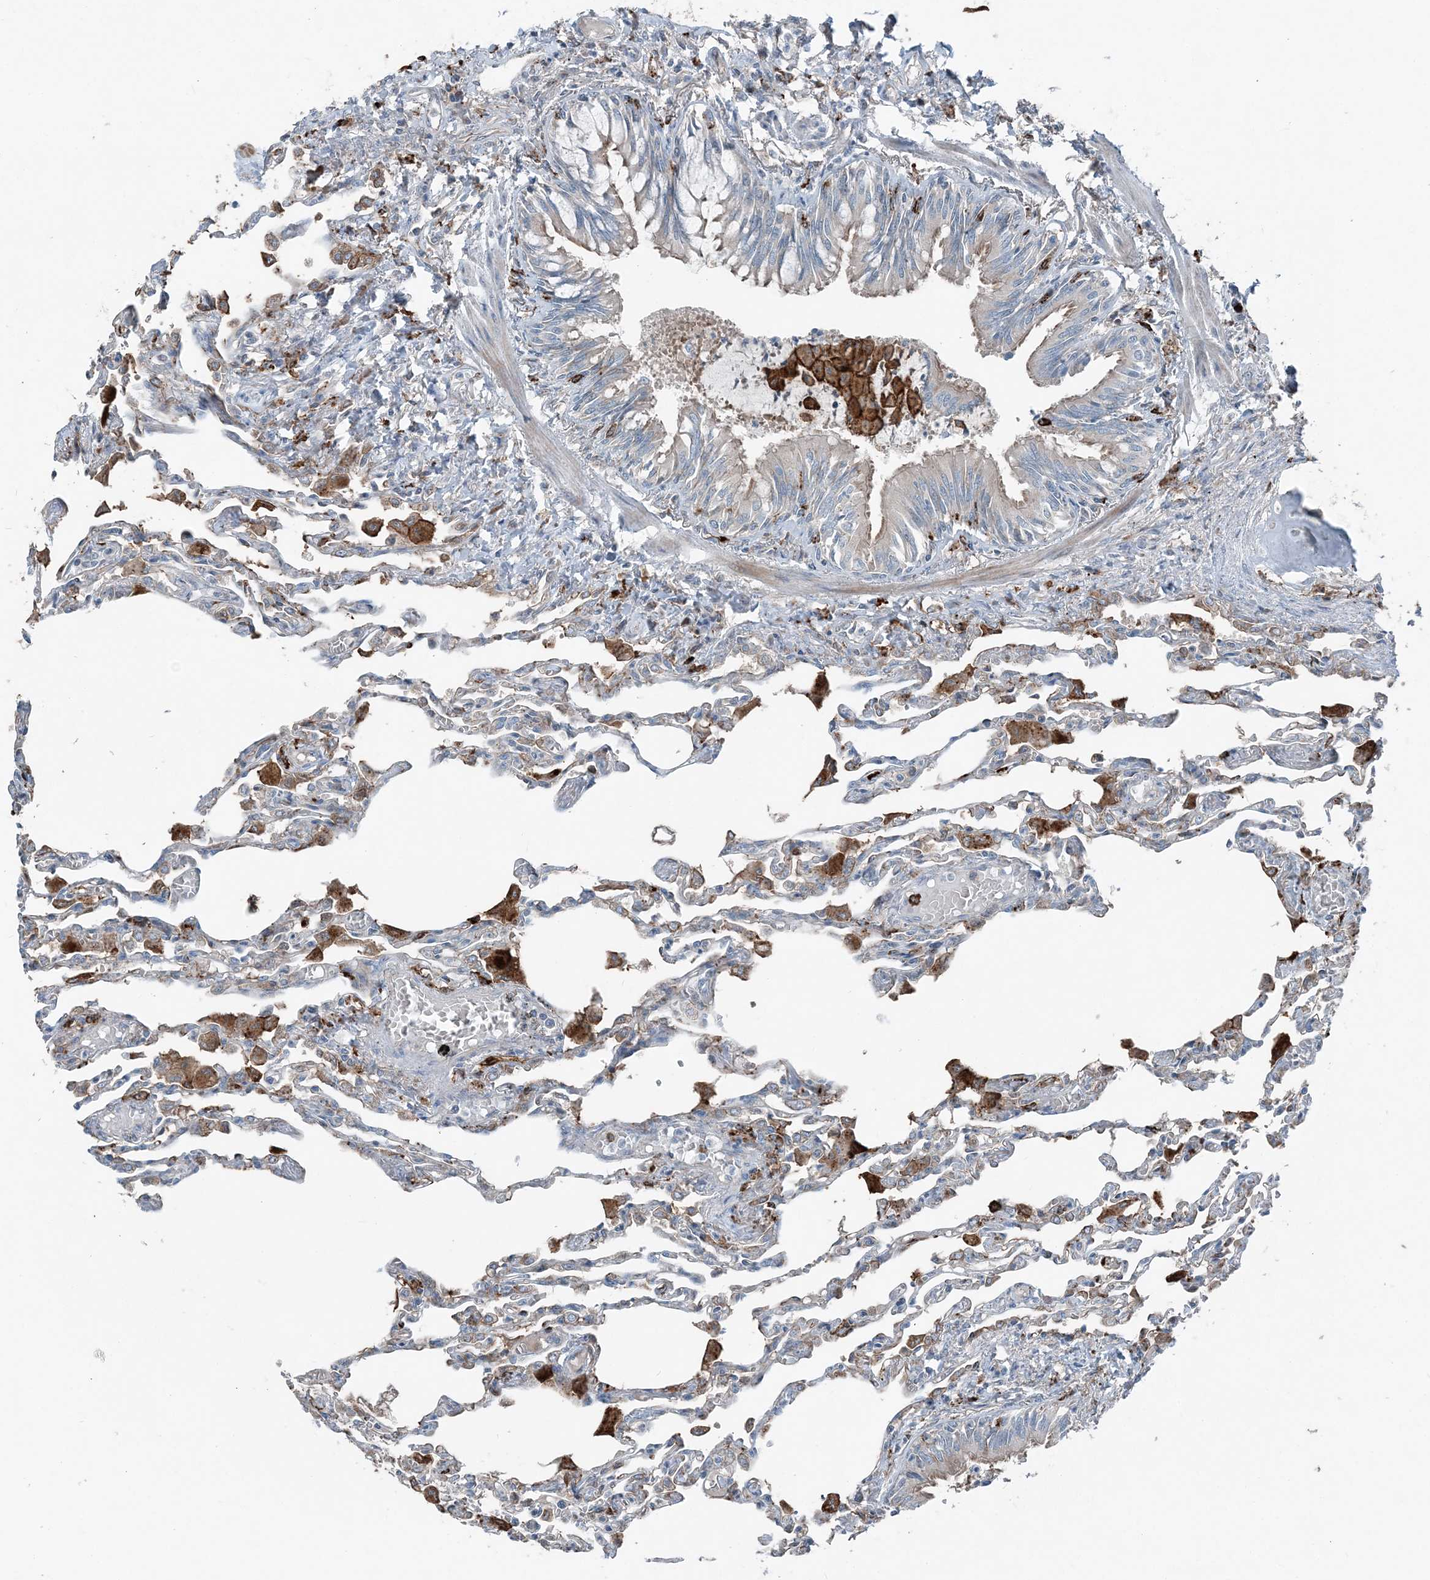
{"staining": {"intensity": "negative", "quantity": "none", "location": "none"}, "tissue": "lung", "cell_type": "Alveolar cells", "image_type": "normal", "snomed": [{"axis": "morphology", "description": "Normal tissue, NOS"}, {"axis": "topography", "description": "Bronchus"}, {"axis": "topography", "description": "Lung"}], "caption": "Immunohistochemical staining of benign human lung shows no significant staining in alveolar cells. (DAB (3,3'-diaminobenzidine) immunohistochemistry, high magnification).", "gene": "KY", "patient": {"sex": "female", "age": 49}}